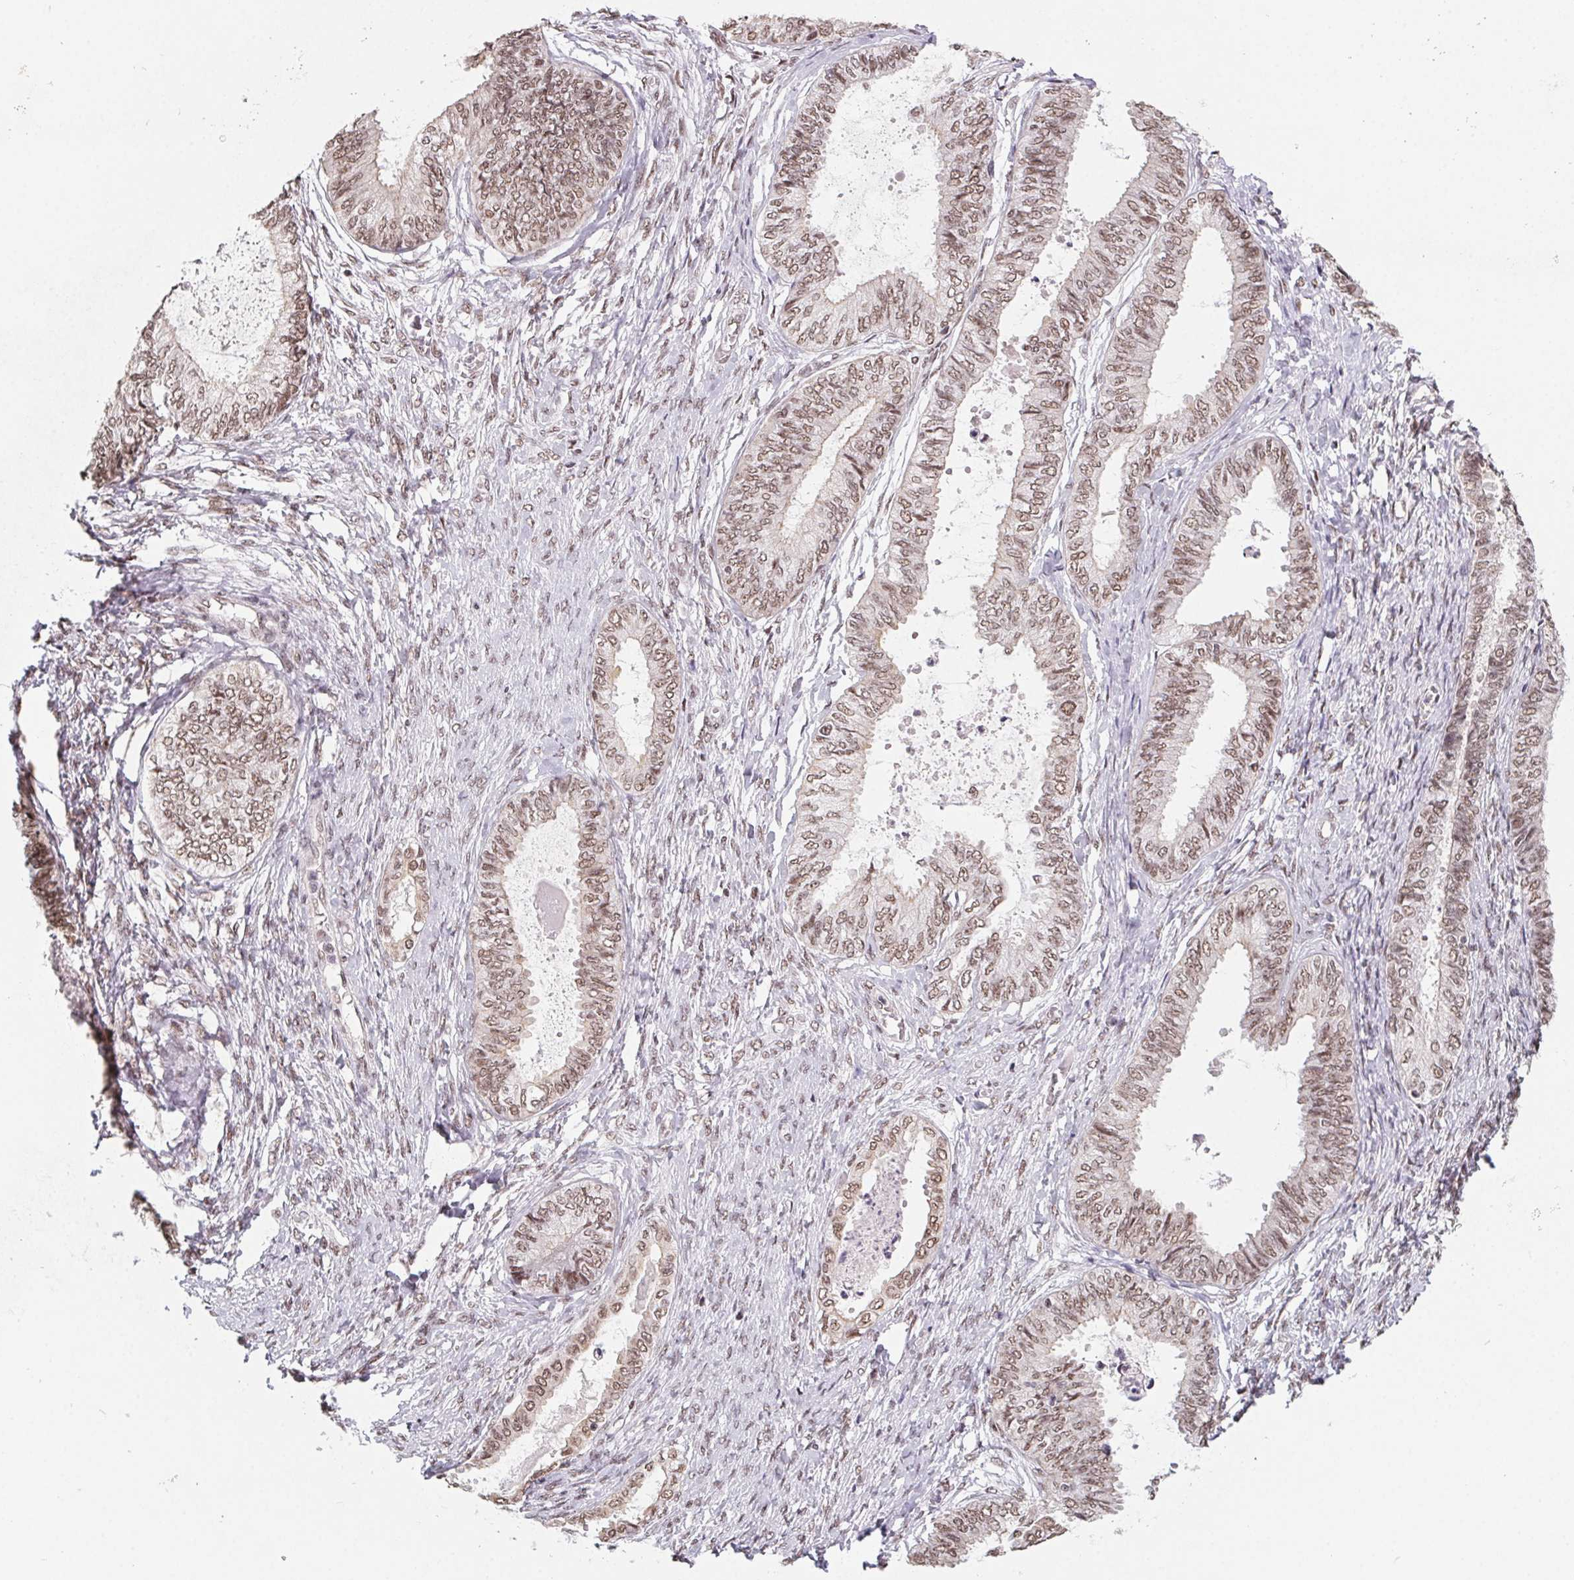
{"staining": {"intensity": "moderate", "quantity": ">75%", "location": "nuclear"}, "tissue": "ovarian cancer", "cell_type": "Tumor cells", "image_type": "cancer", "snomed": [{"axis": "morphology", "description": "Carcinoma, endometroid"}, {"axis": "topography", "description": "Ovary"}], "caption": "Immunohistochemistry (IHC) (DAB (3,3'-diaminobenzidine)) staining of human endometroid carcinoma (ovarian) exhibits moderate nuclear protein expression in approximately >75% of tumor cells. The staining was performed using DAB (3,3'-diaminobenzidine), with brown indicating positive protein expression. Nuclei are stained blue with hematoxylin.", "gene": "TCERG1", "patient": {"sex": "female", "age": 70}}